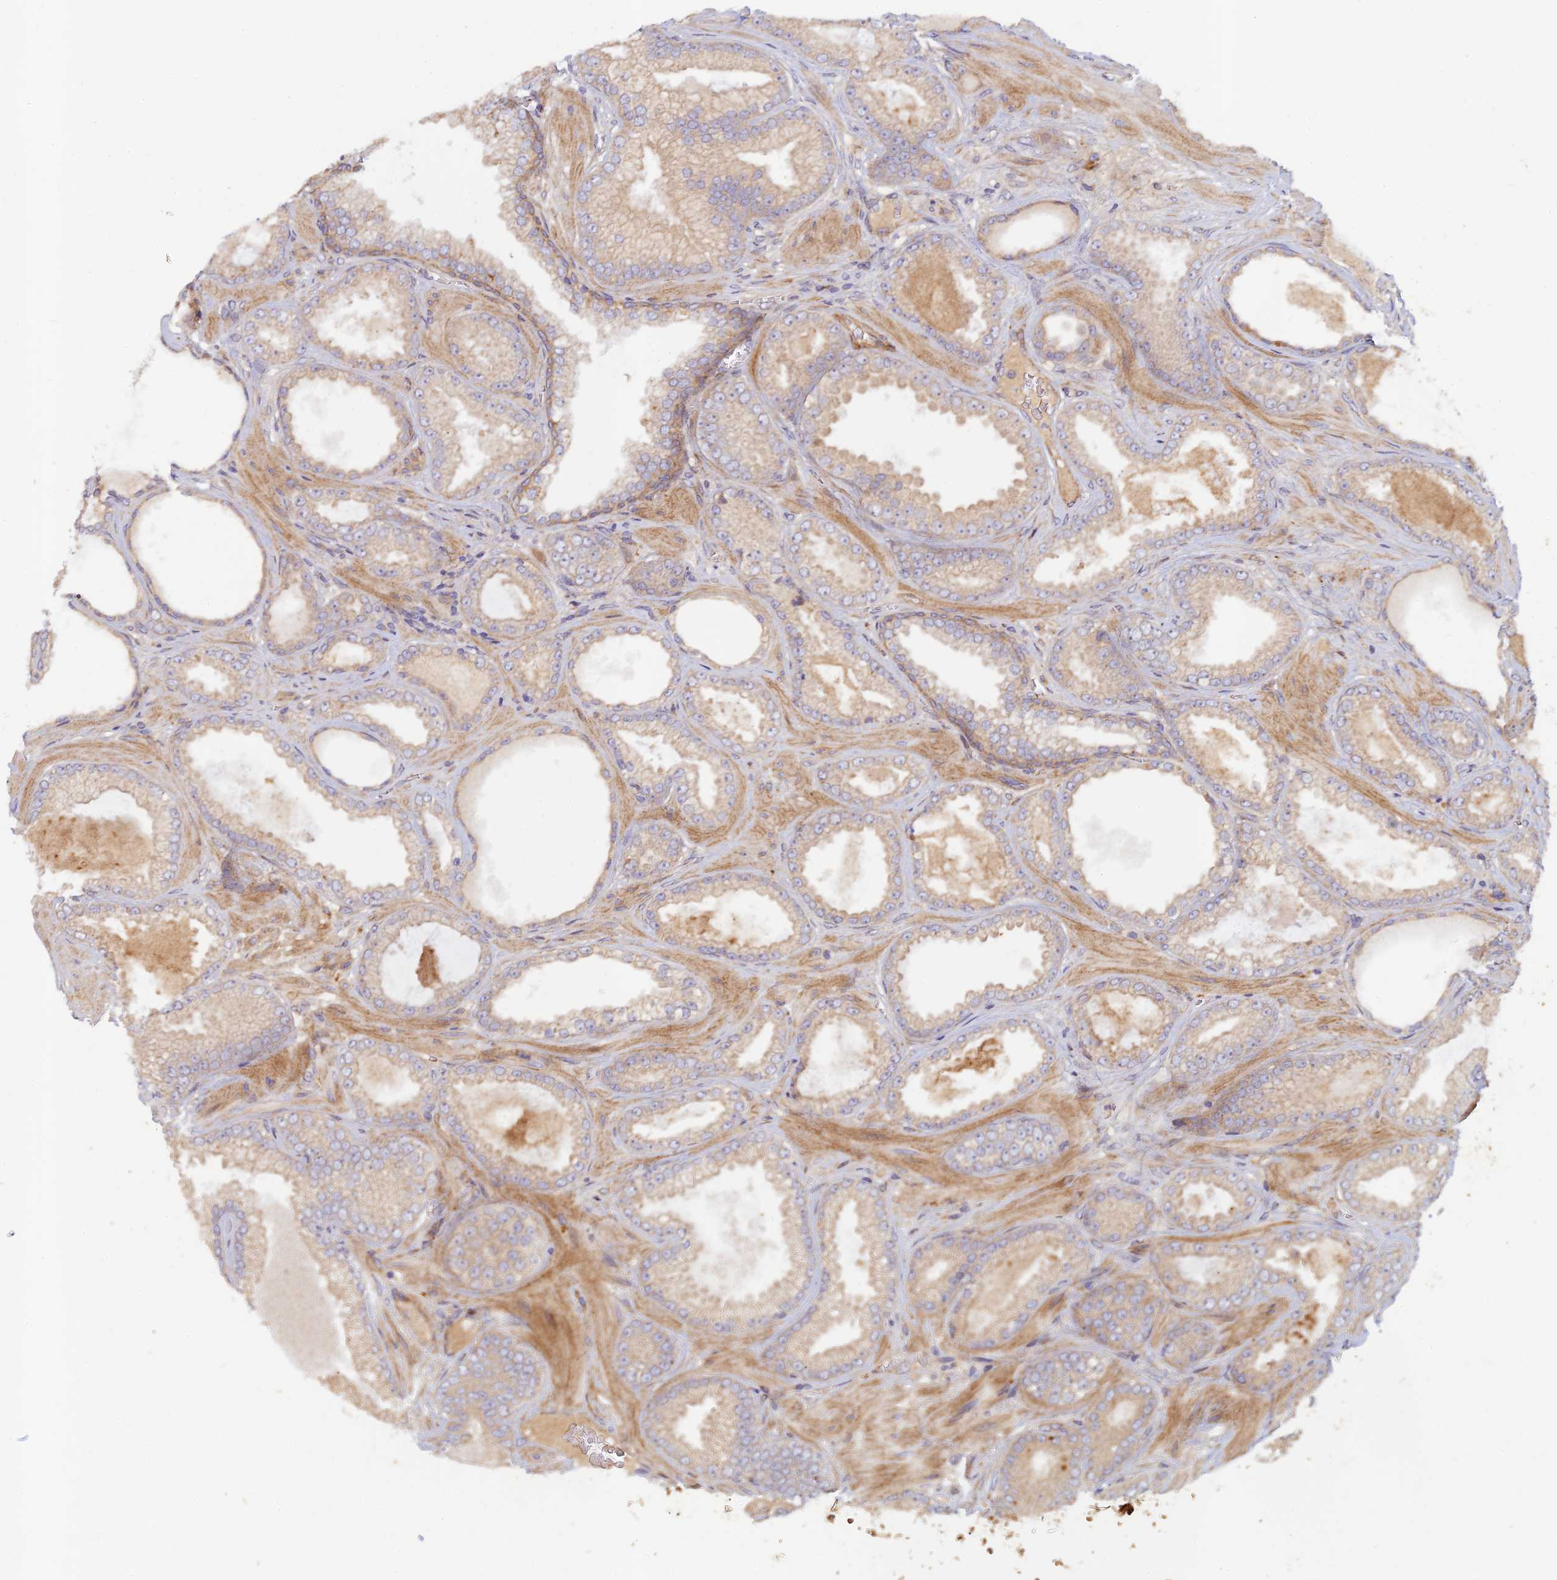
{"staining": {"intensity": "weak", "quantity": "25%-75%", "location": "cytoplasmic/membranous"}, "tissue": "prostate cancer", "cell_type": "Tumor cells", "image_type": "cancer", "snomed": [{"axis": "morphology", "description": "Adenocarcinoma, Low grade"}, {"axis": "topography", "description": "Prostate"}], "caption": "An immunohistochemistry (IHC) histopathology image of tumor tissue is shown. Protein staining in brown shows weak cytoplasmic/membranous positivity in prostate low-grade adenocarcinoma within tumor cells. Using DAB (3,3'-diaminobenzidine) (brown) and hematoxylin (blue) stains, captured at high magnification using brightfield microscopy.", "gene": "GMCL1", "patient": {"sex": "male", "age": 57}}